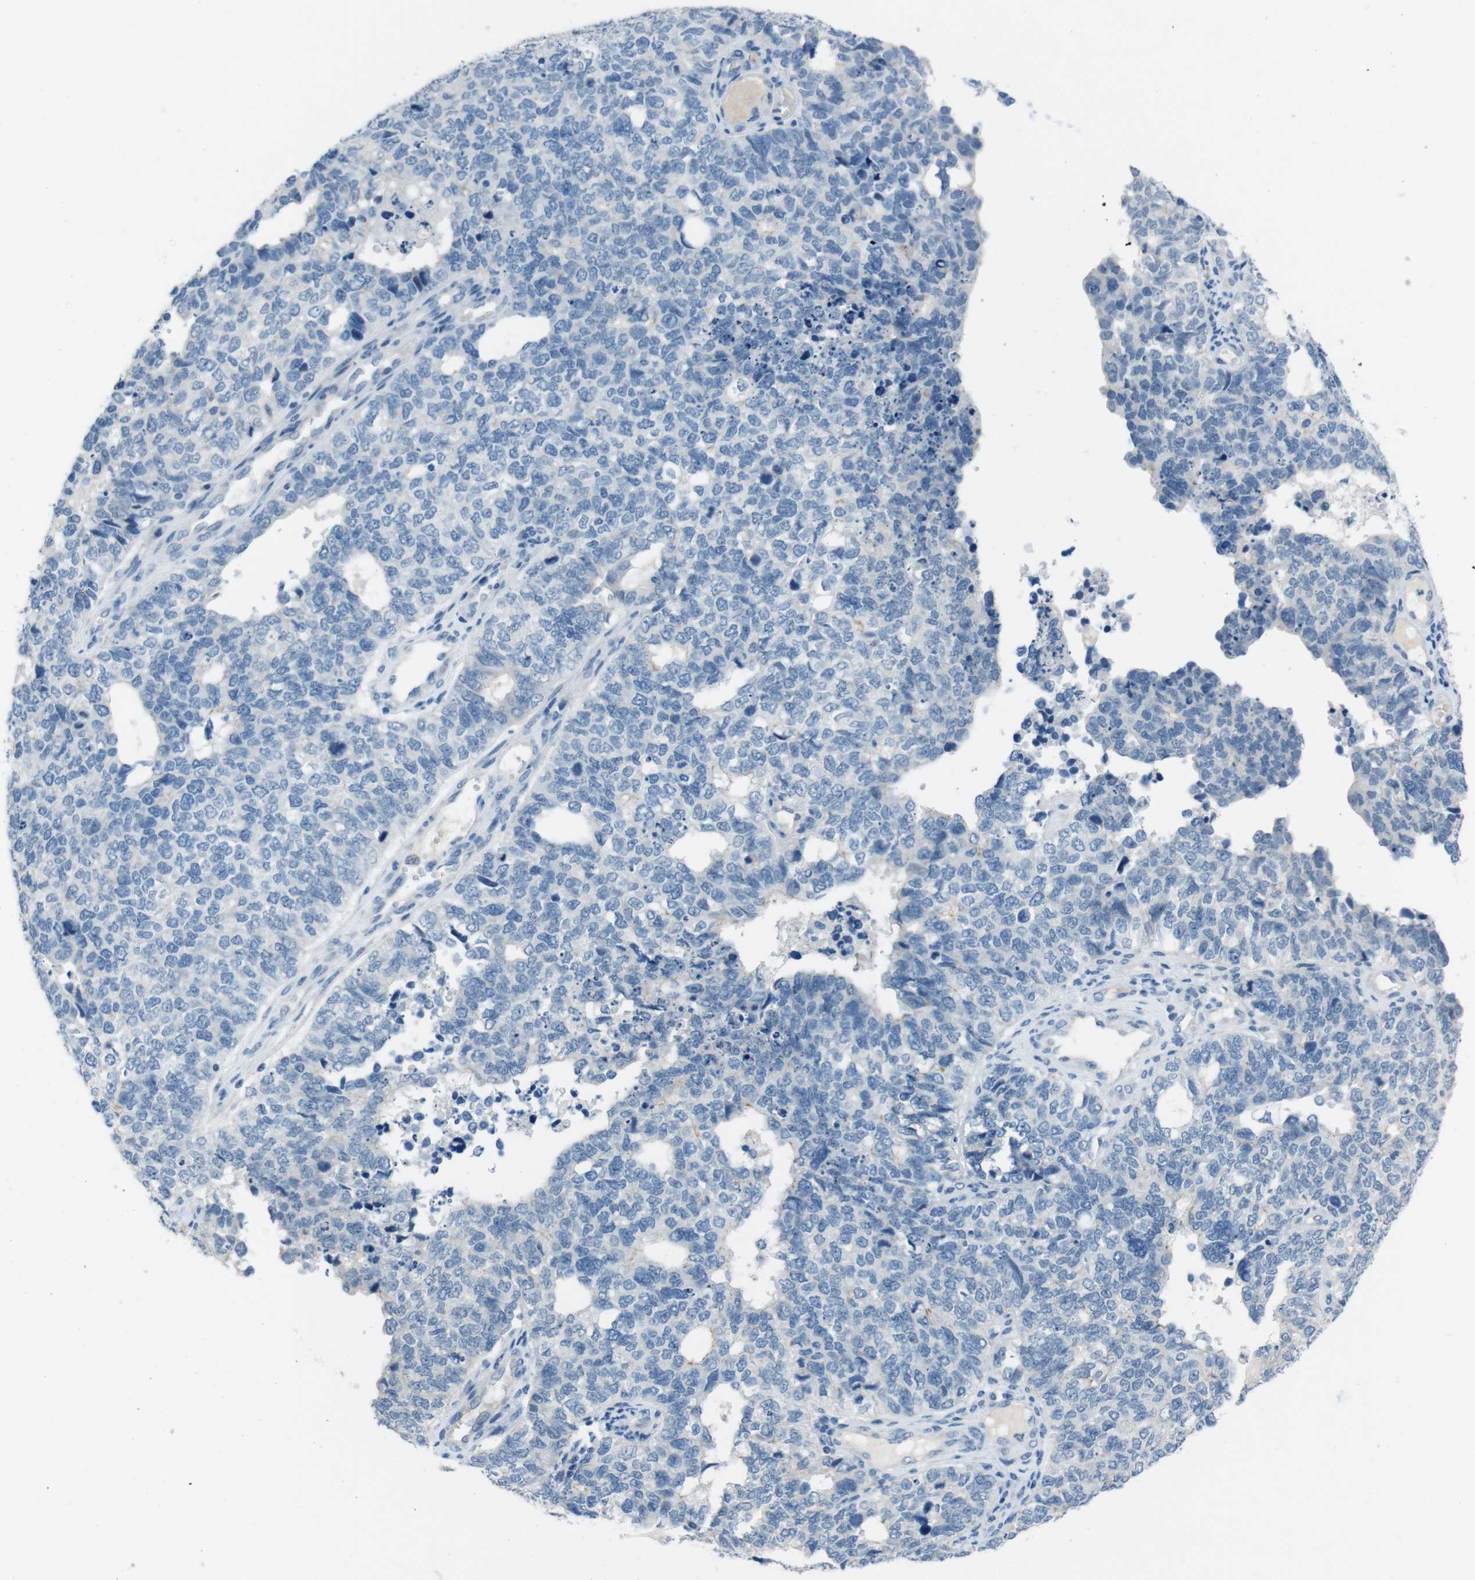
{"staining": {"intensity": "negative", "quantity": "none", "location": "none"}, "tissue": "cervical cancer", "cell_type": "Tumor cells", "image_type": "cancer", "snomed": [{"axis": "morphology", "description": "Squamous cell carcinoma, NOS"}, {"axis": "topography", "description": "Cervix"}], "caption": "Immunohistochemistry of human cervical cancer exhibits no positivity in tumor cells.", "gene": "HRH2", "patient": {"sex": "female", "age": 63}}